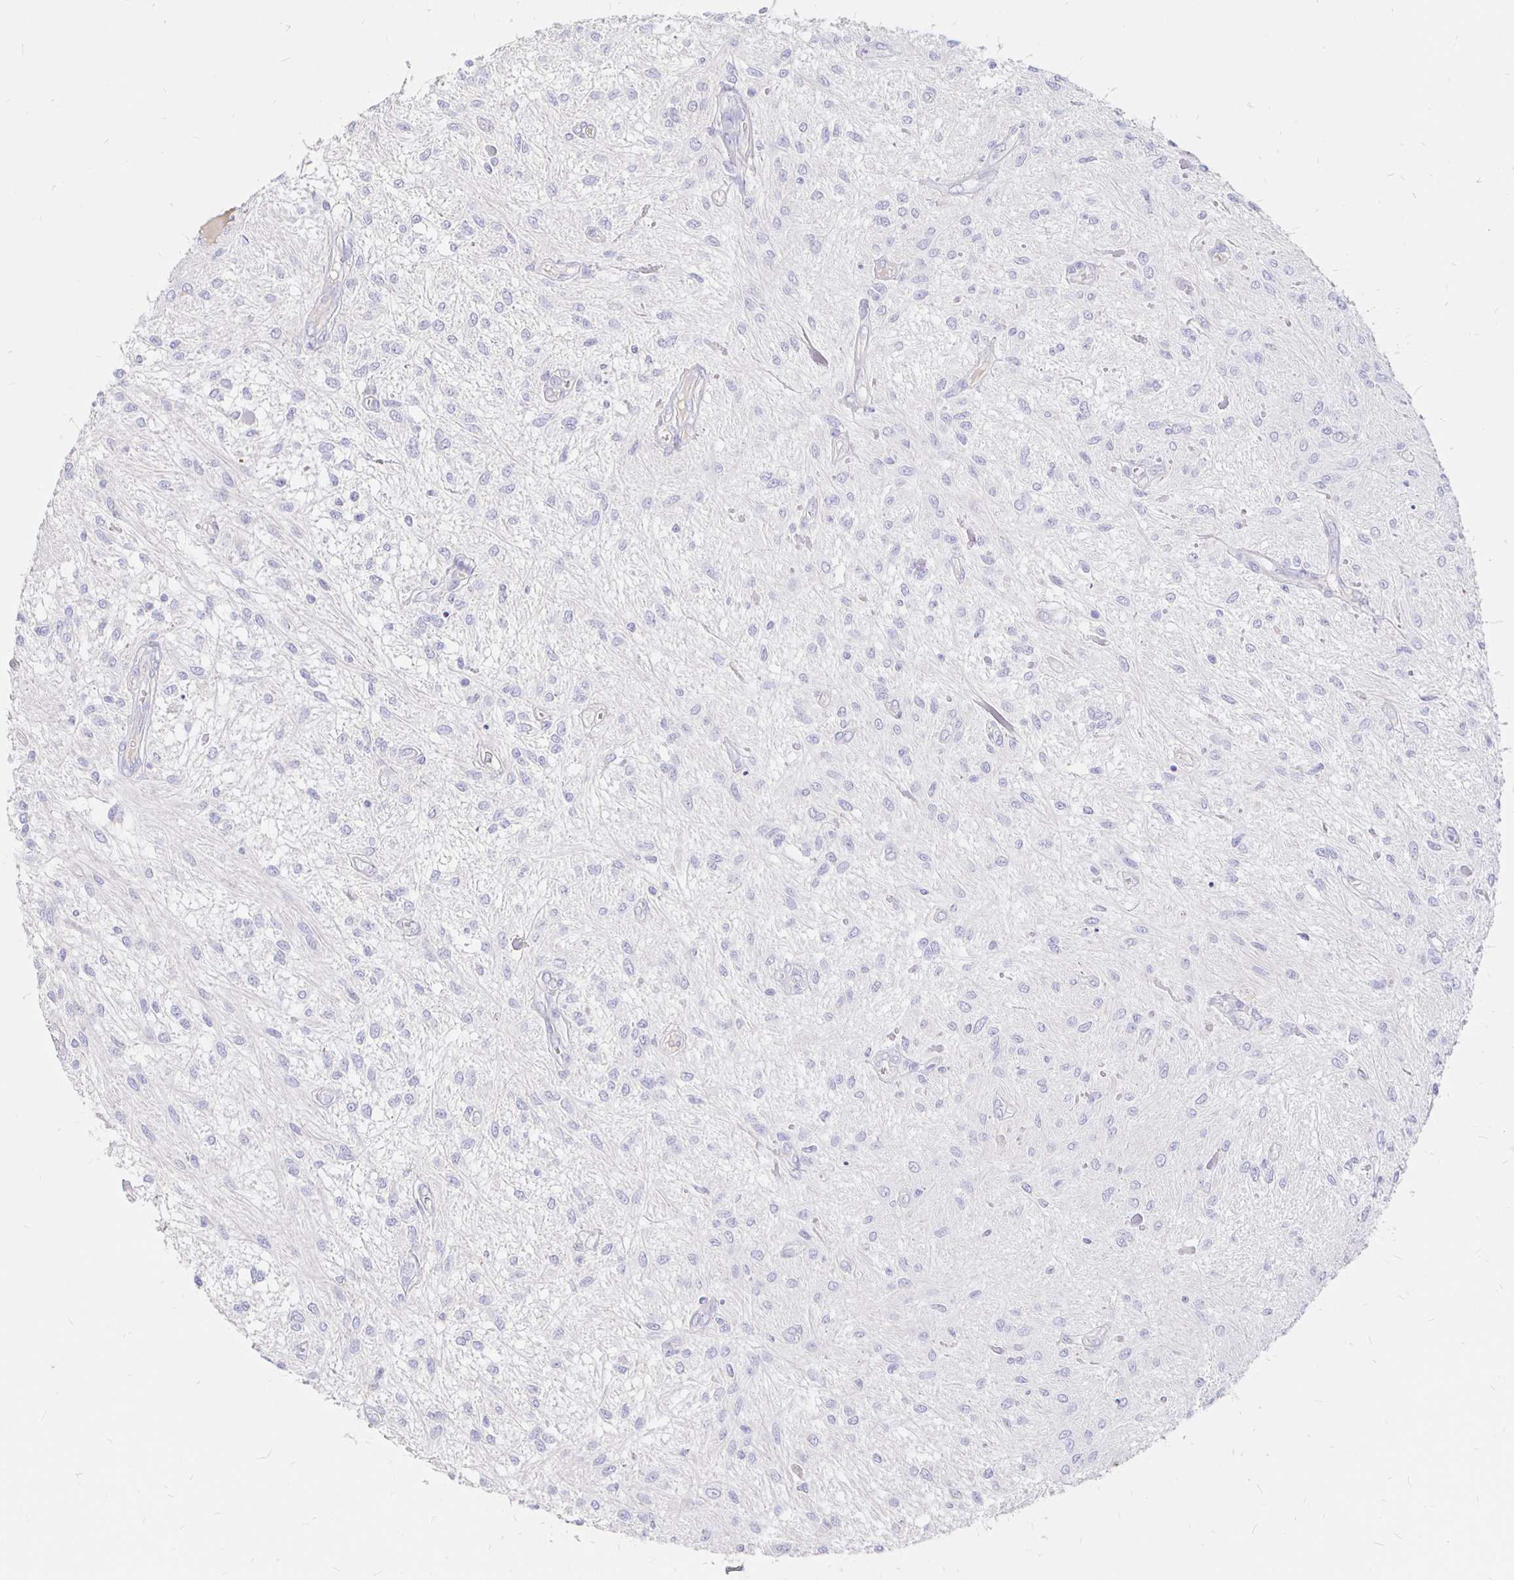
{"staining": {"intensity": "negative", "quantity": "none", "location": "none"}, "tissue": "glioma", "cell_type": "Tumor cells", "image_type": "cancer", "snomed": [{"axis": "morphology", "description": "Glioma, malignant, Low grade"}, {"axis": "topography", "description": "Cerebellum"}], "caption": "The histopathology image shows no staining of tumor cells in glioma. (DAB IHC with hematoxylin counter stain).", "gene": "NECAB1", "patient": {"sex": "female", "age": 14}}